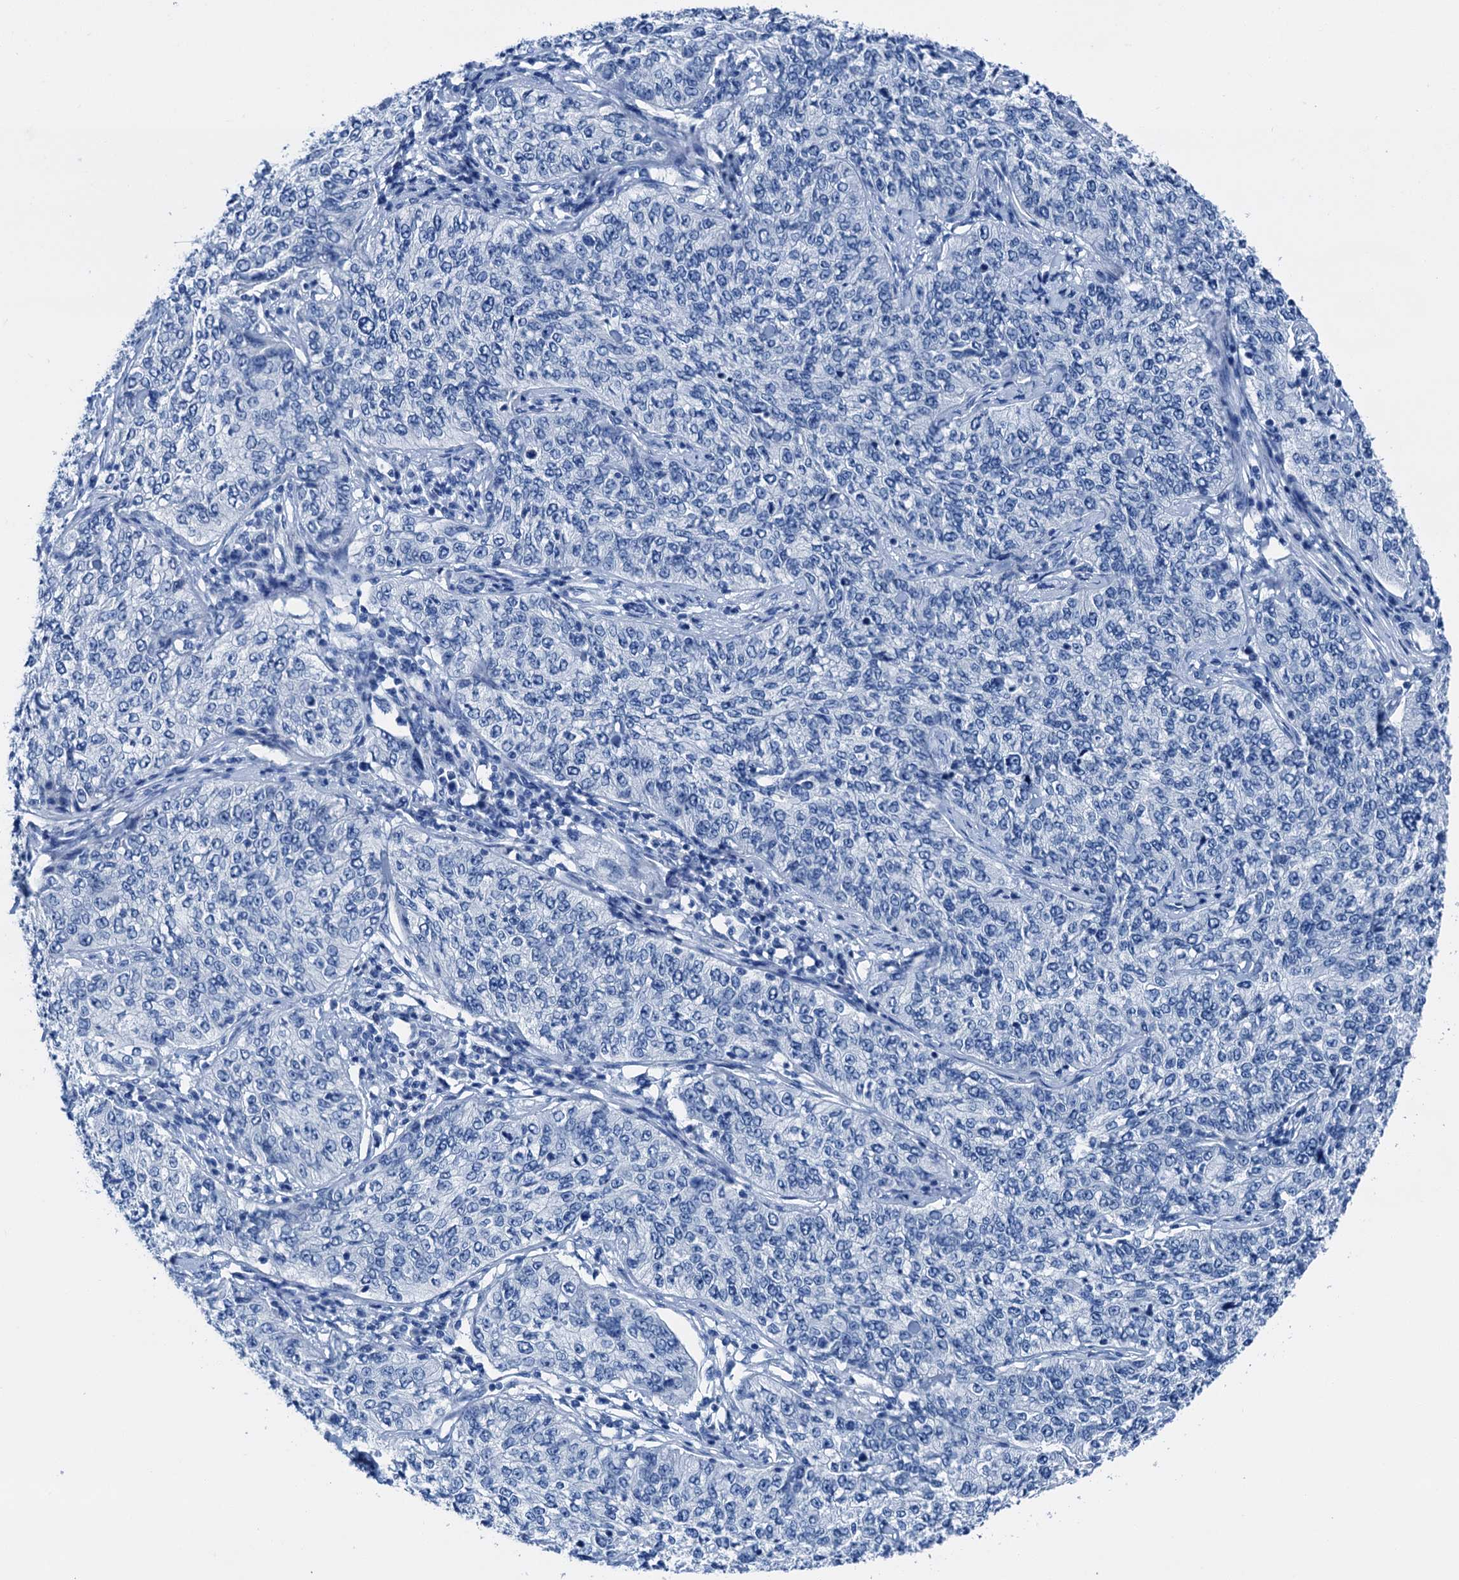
{"staining": {"intensity": "negative", "quantity": "none", "location": "none"}, "tissue": "cervical cancer", "cell_type": "Tumor cells", "image_type": "cancer", "snomed": [{"axis": "morphology", "description": "Squamous cell carcinoma, NOS"}, {"axis": "topography", "description": "Cervix"}], "caption": "A micrograph of human squamous cell carcinoma (cervical) is negative for staining in tumor cells.", "gene": "CBLN3", "patient": {"sex": "female", "age": 35}}